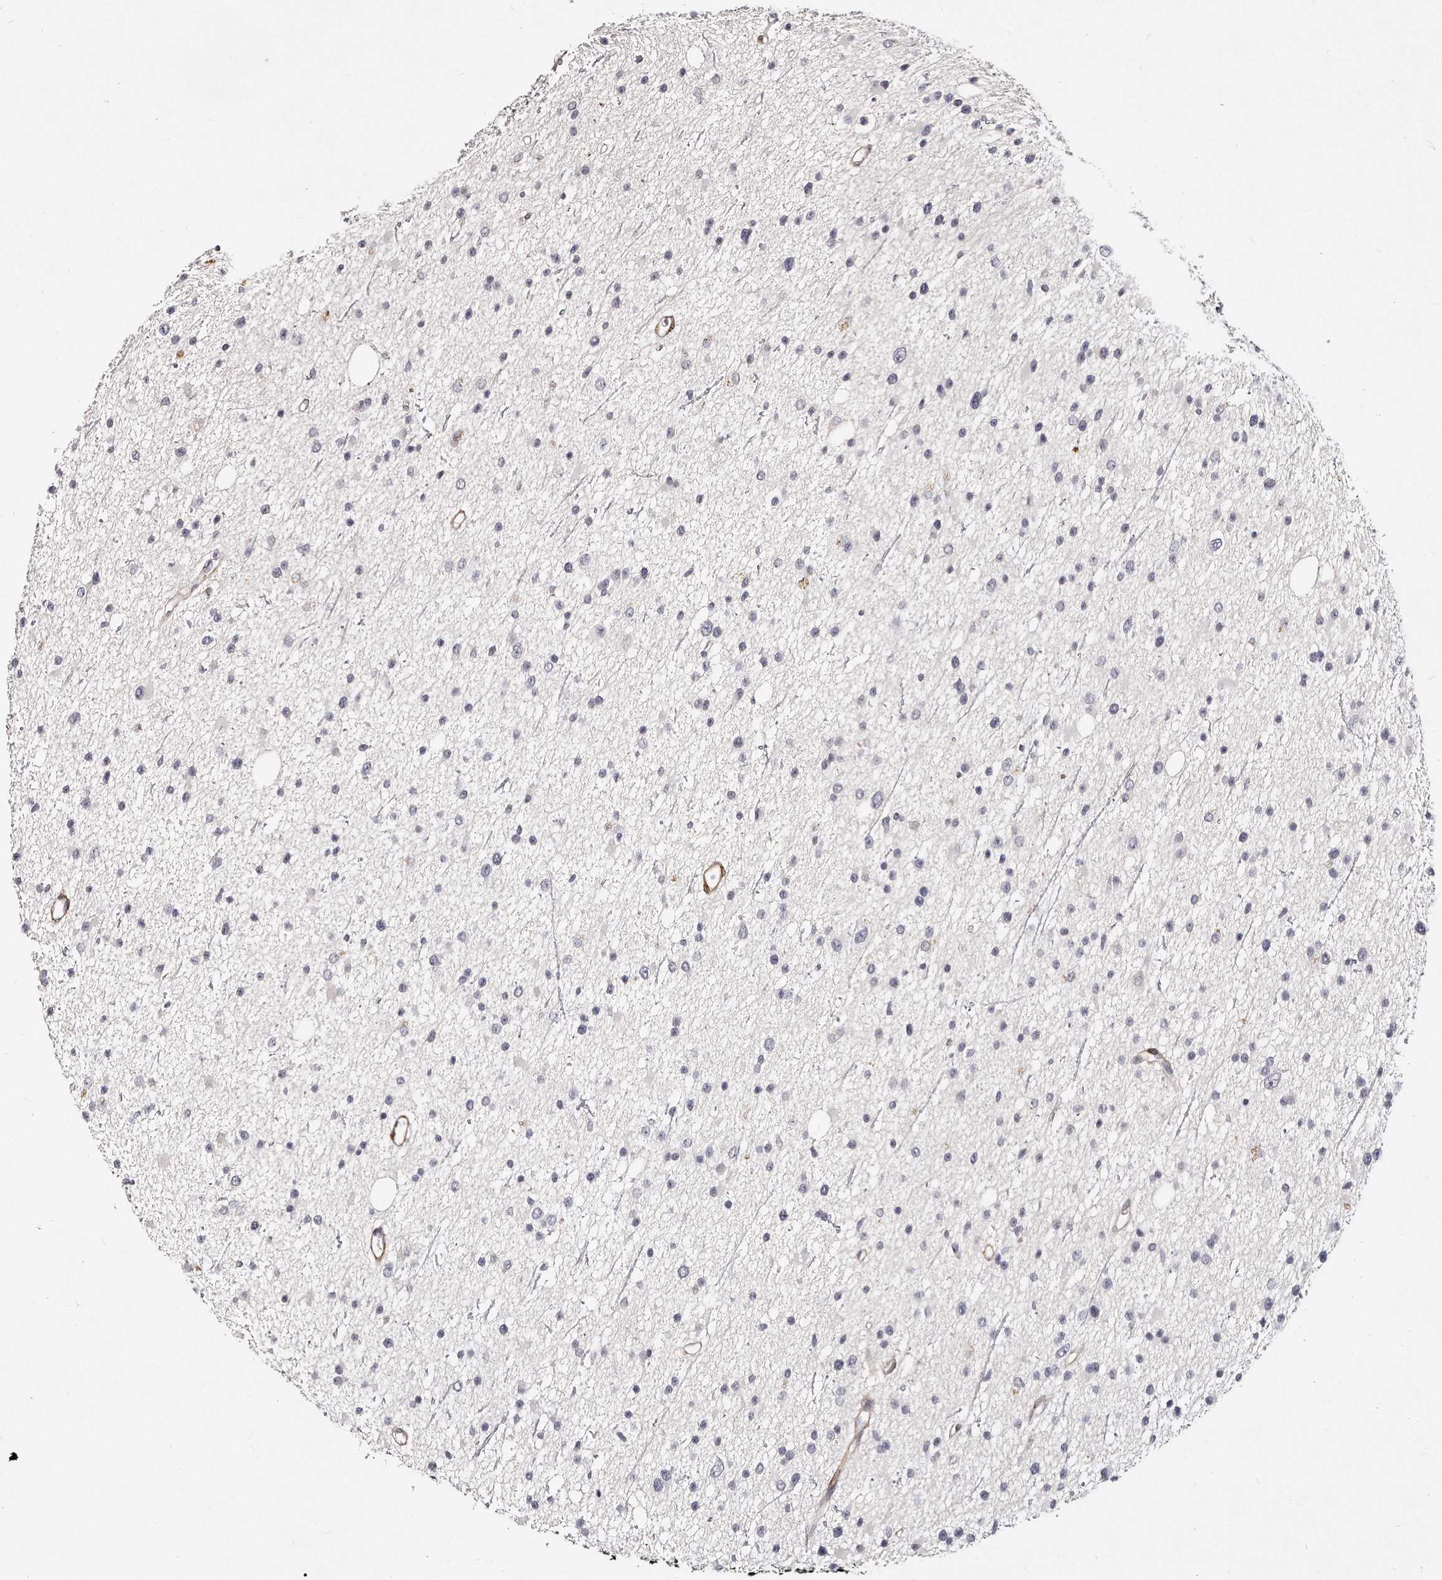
{"staining": {"intensity": "negative", "quantity": "none", "location": "none"}, "tissue": "glioma", "cell_type": "Tumor cells", "image_type": "cancer", "snomed": [{"axis": "morphology", "description": "Glioma, malignant, Low grade"}, {"axis": "topography", "description": "Cerebral cortex"}], "caption": "DAB immunohistochemical staining of glioma reveals no significant staining in tumor cells.", "gene": "LMOD1", "patient": {"sex": "female", "age": 39}}